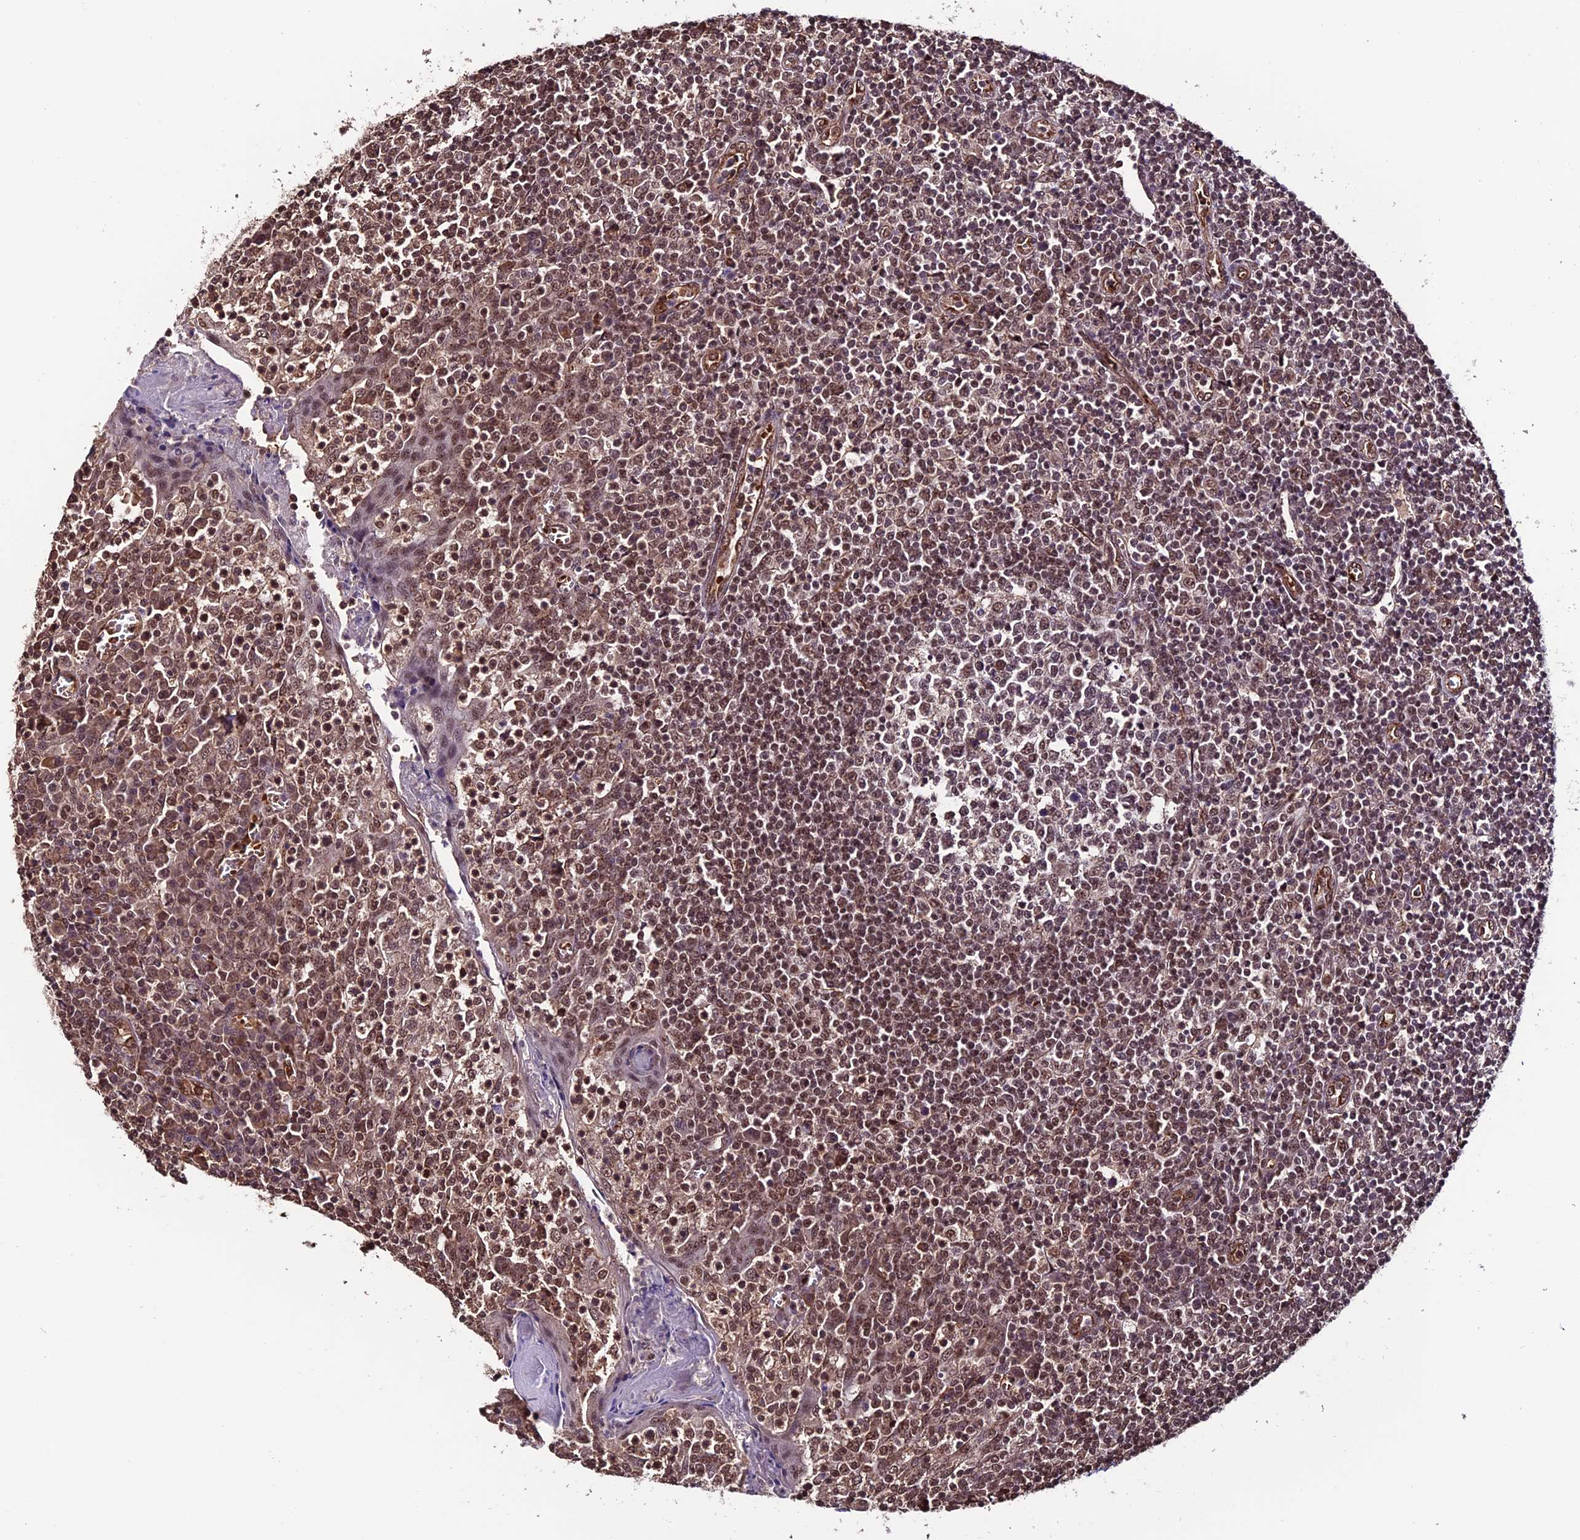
{"staining": {"intensity": "moderate", "quantity": ">75%", "location": "nuclear"}, "tissue": "tonsil", "cell_type": "Germinal center cells", "image_type": "normal", "snomed": [{"axis": "morphology", "description": "Normal tissue, NOS"}, {"axis": "topography", "description": "Tonsil"}], "caption": "Protein analysis of benign tonsil displays moderate nuclear expression in approximately >75% of germinal center cells. Immunohistochemistry (ihc) stains the protein in brown and the nuclei are stained blue.", "gene": "CABIN1", "patient": {"sex": "female", "age": 19}}